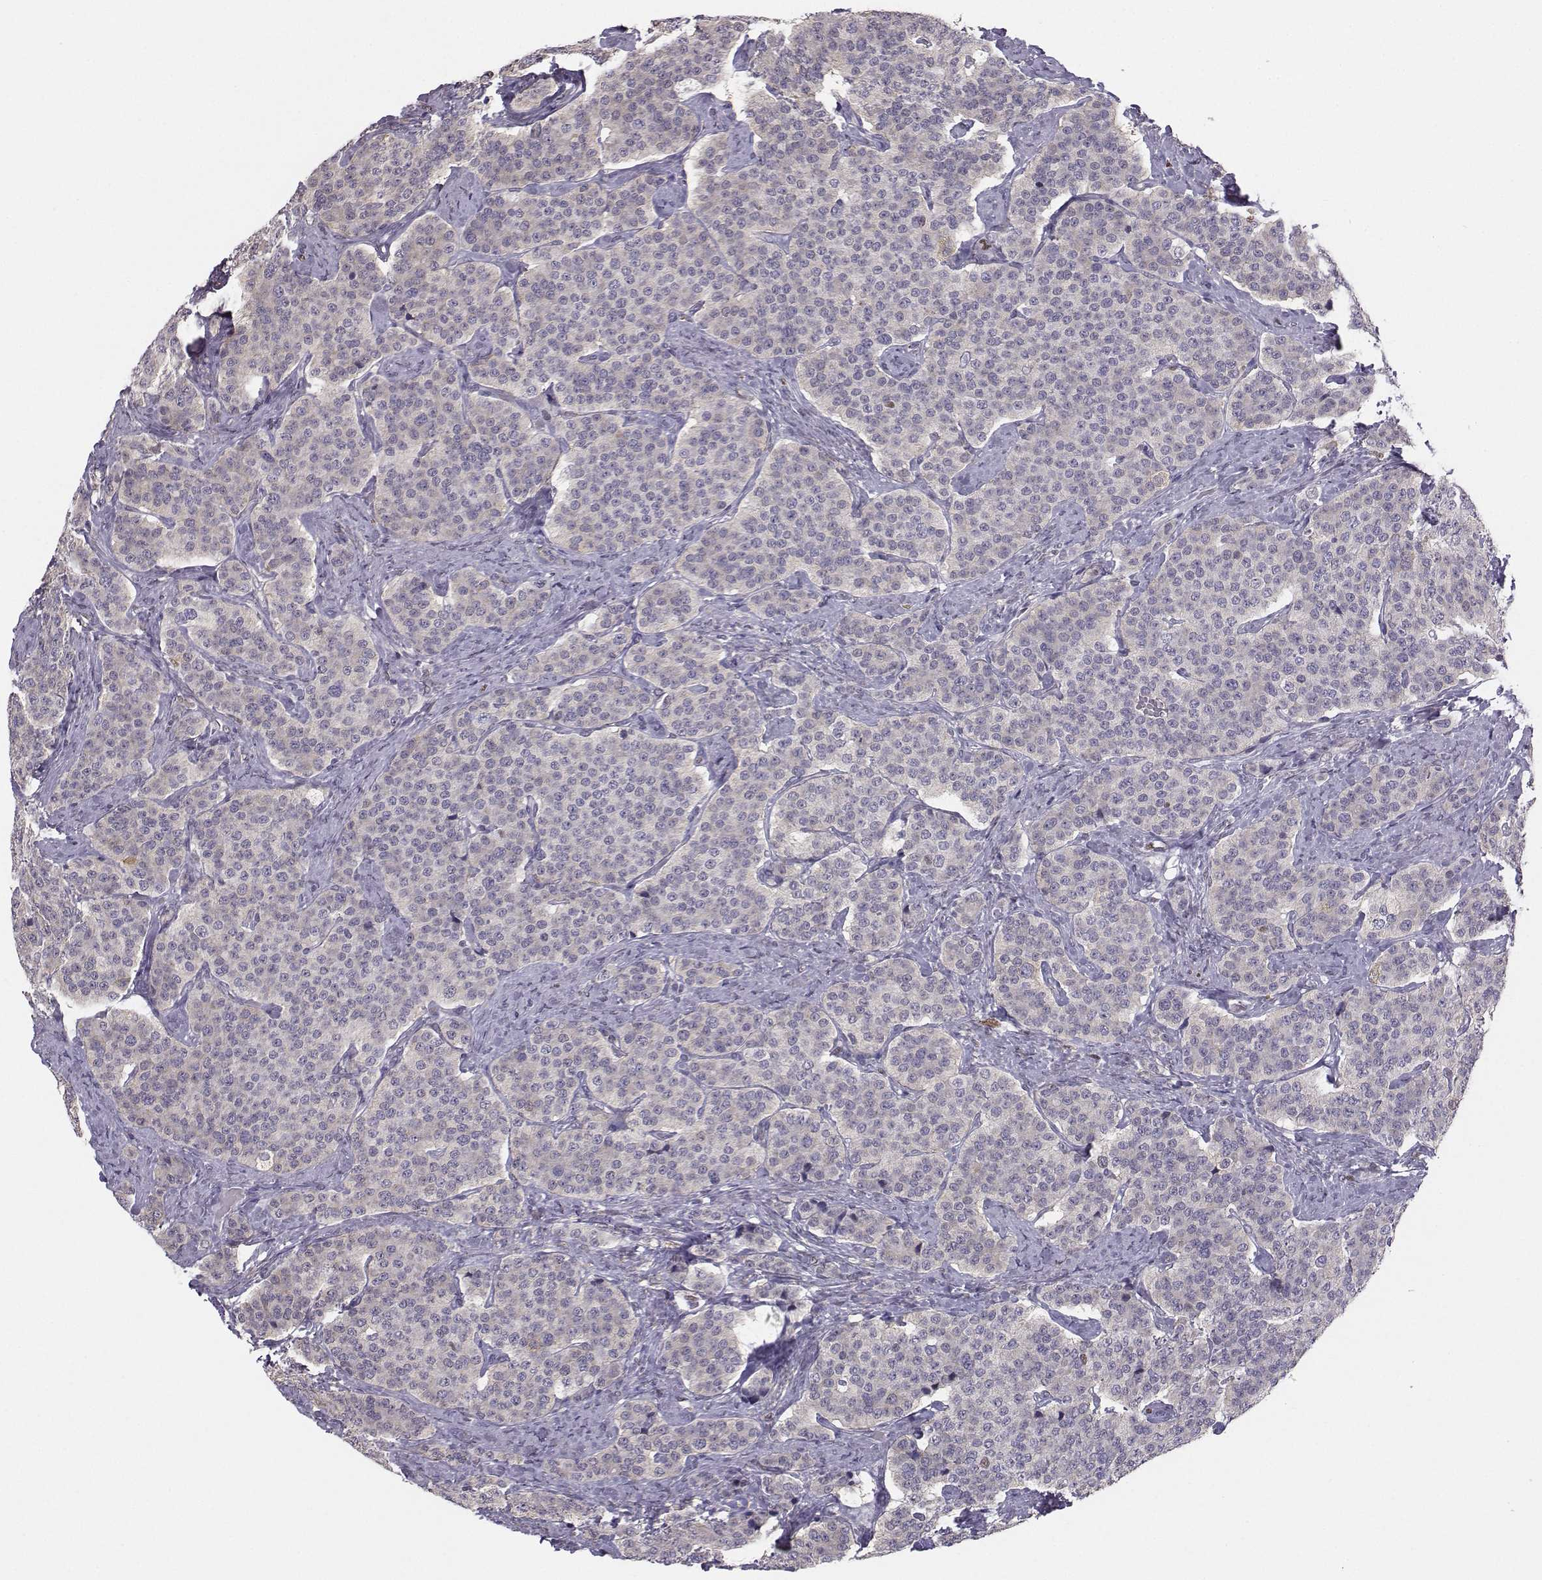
{"staining": {"intensity": "negative", "quantity": "none", "location": "none"}, "tissue": "carcinoid", "cell_type": "Tumor cells", "image_type": "cancer", "snomed": [{"axis": "morphology", "description": "Carcinoid, malignant, NOS"}, {"axis": "topography", "description": "Small intestine"}], "caption": "A high-resolution photomicrograph shows IHC staining of carcinoid (malignant), which exhibits no significant staining in tumor cells. The staining is performed using DAB (3,3'-diaminobenzidine) brown chromogen with nuclei counter-stained in using hematoxylin.", "gene": "DCLK3", "patient": {"sex": "female", "age": 58}}